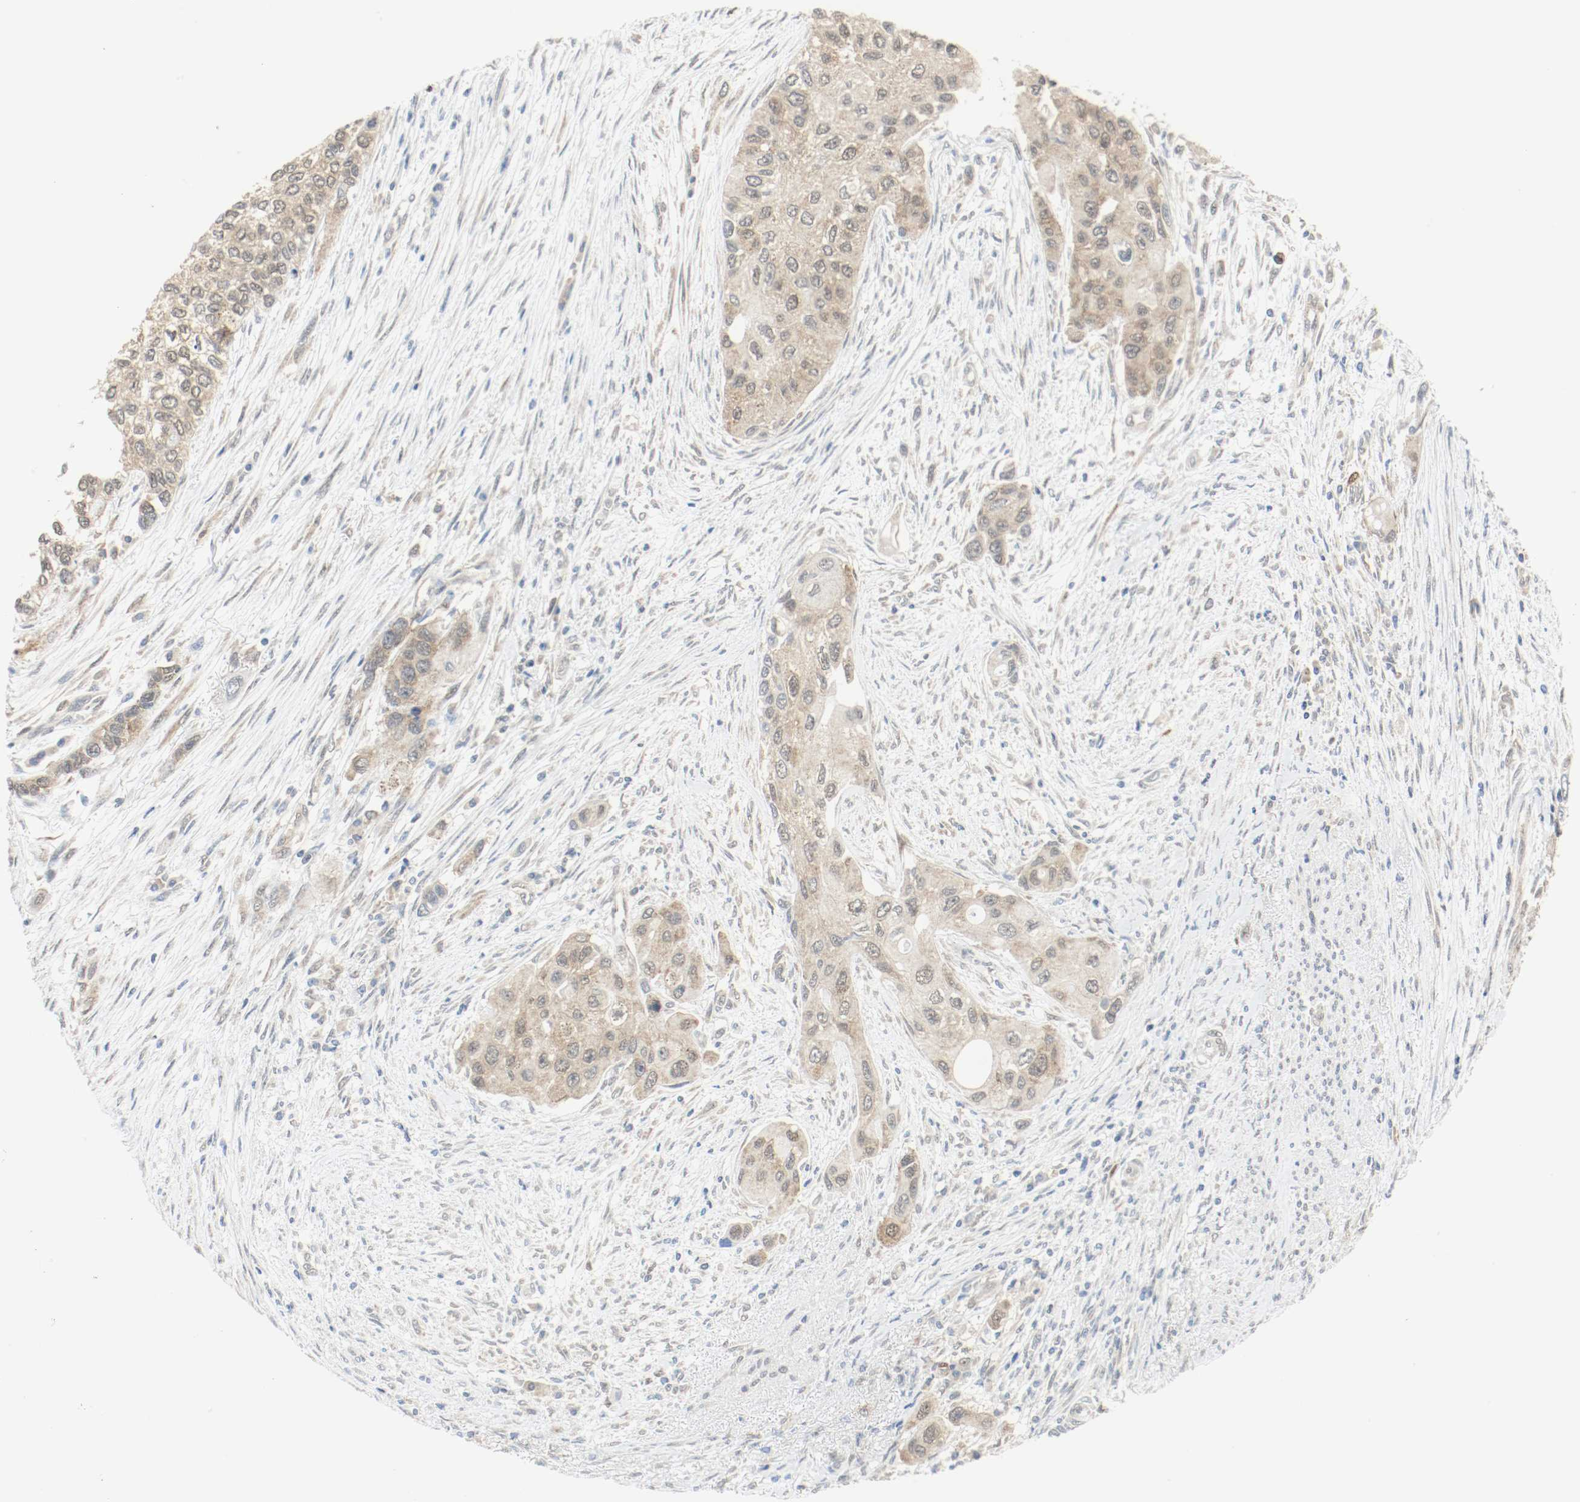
{"staining": {"intensity": "weak", "quantity": ">75%", "location": "cytoplasmic/membranous,nuclear"}, "tissue": "urothelial cancer", "cell_type": "Tumor cells", "image_type": "cancer", "snomed": [{"axis": "morphology", "description": "Urothelial carcinoma, High grade"}, {"axis": "topography", "description": "Urinary bladder"}], "caption": "Tumor cells display low levels of weak cytoplasmic/membranous and nuclear staining in about >75% of cells in urothelial cancer. The staining was performed using DAB, with brown indicating positive protein expression. Nuclei are stained blue with hematoxylin.", "gene": "PPME1", "patient": {"sex": "female", "age": 56}}